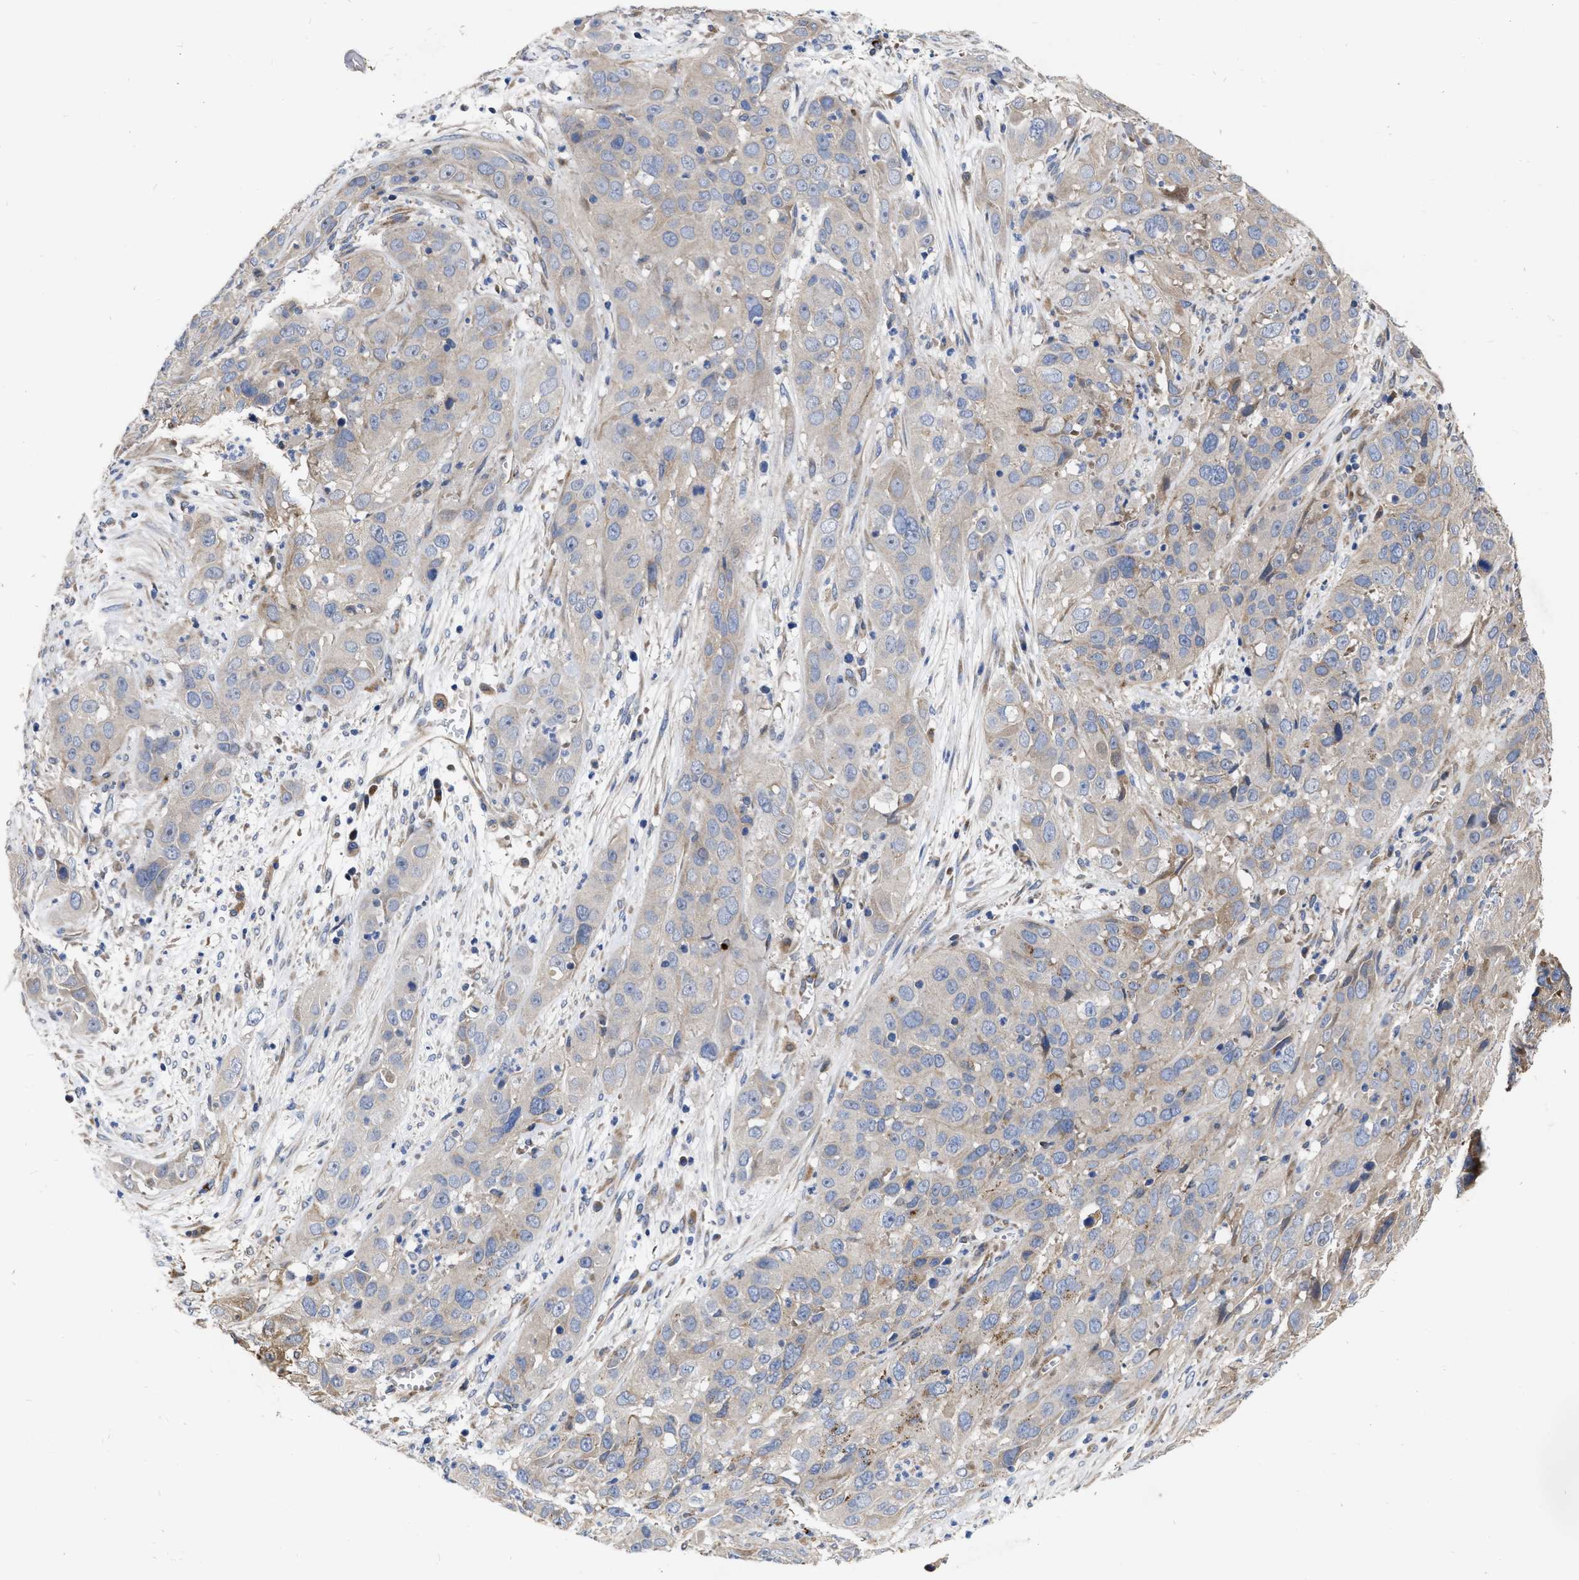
{"staining": {"intensity": "weak", "quantity": "<25%", "location": "cytoplasmic/membranous"}, "tissue": "cervical cancer", "cell_type": "Tumor cells", "image_type": "cancer", "snomed": [{"axis": "morphology", "description": "Squamous cell carcinoma, NOS"}, {"axis": "topography", "description": "Cervix"}], "caption": "DAB (3,3'-diaminobenzidine) immunohistochemical staining of human cervical cancer exhibits no significant positivity in tumor cells.", "gene": "MLST8", "patient": {"sex": "female", "age": 32}}